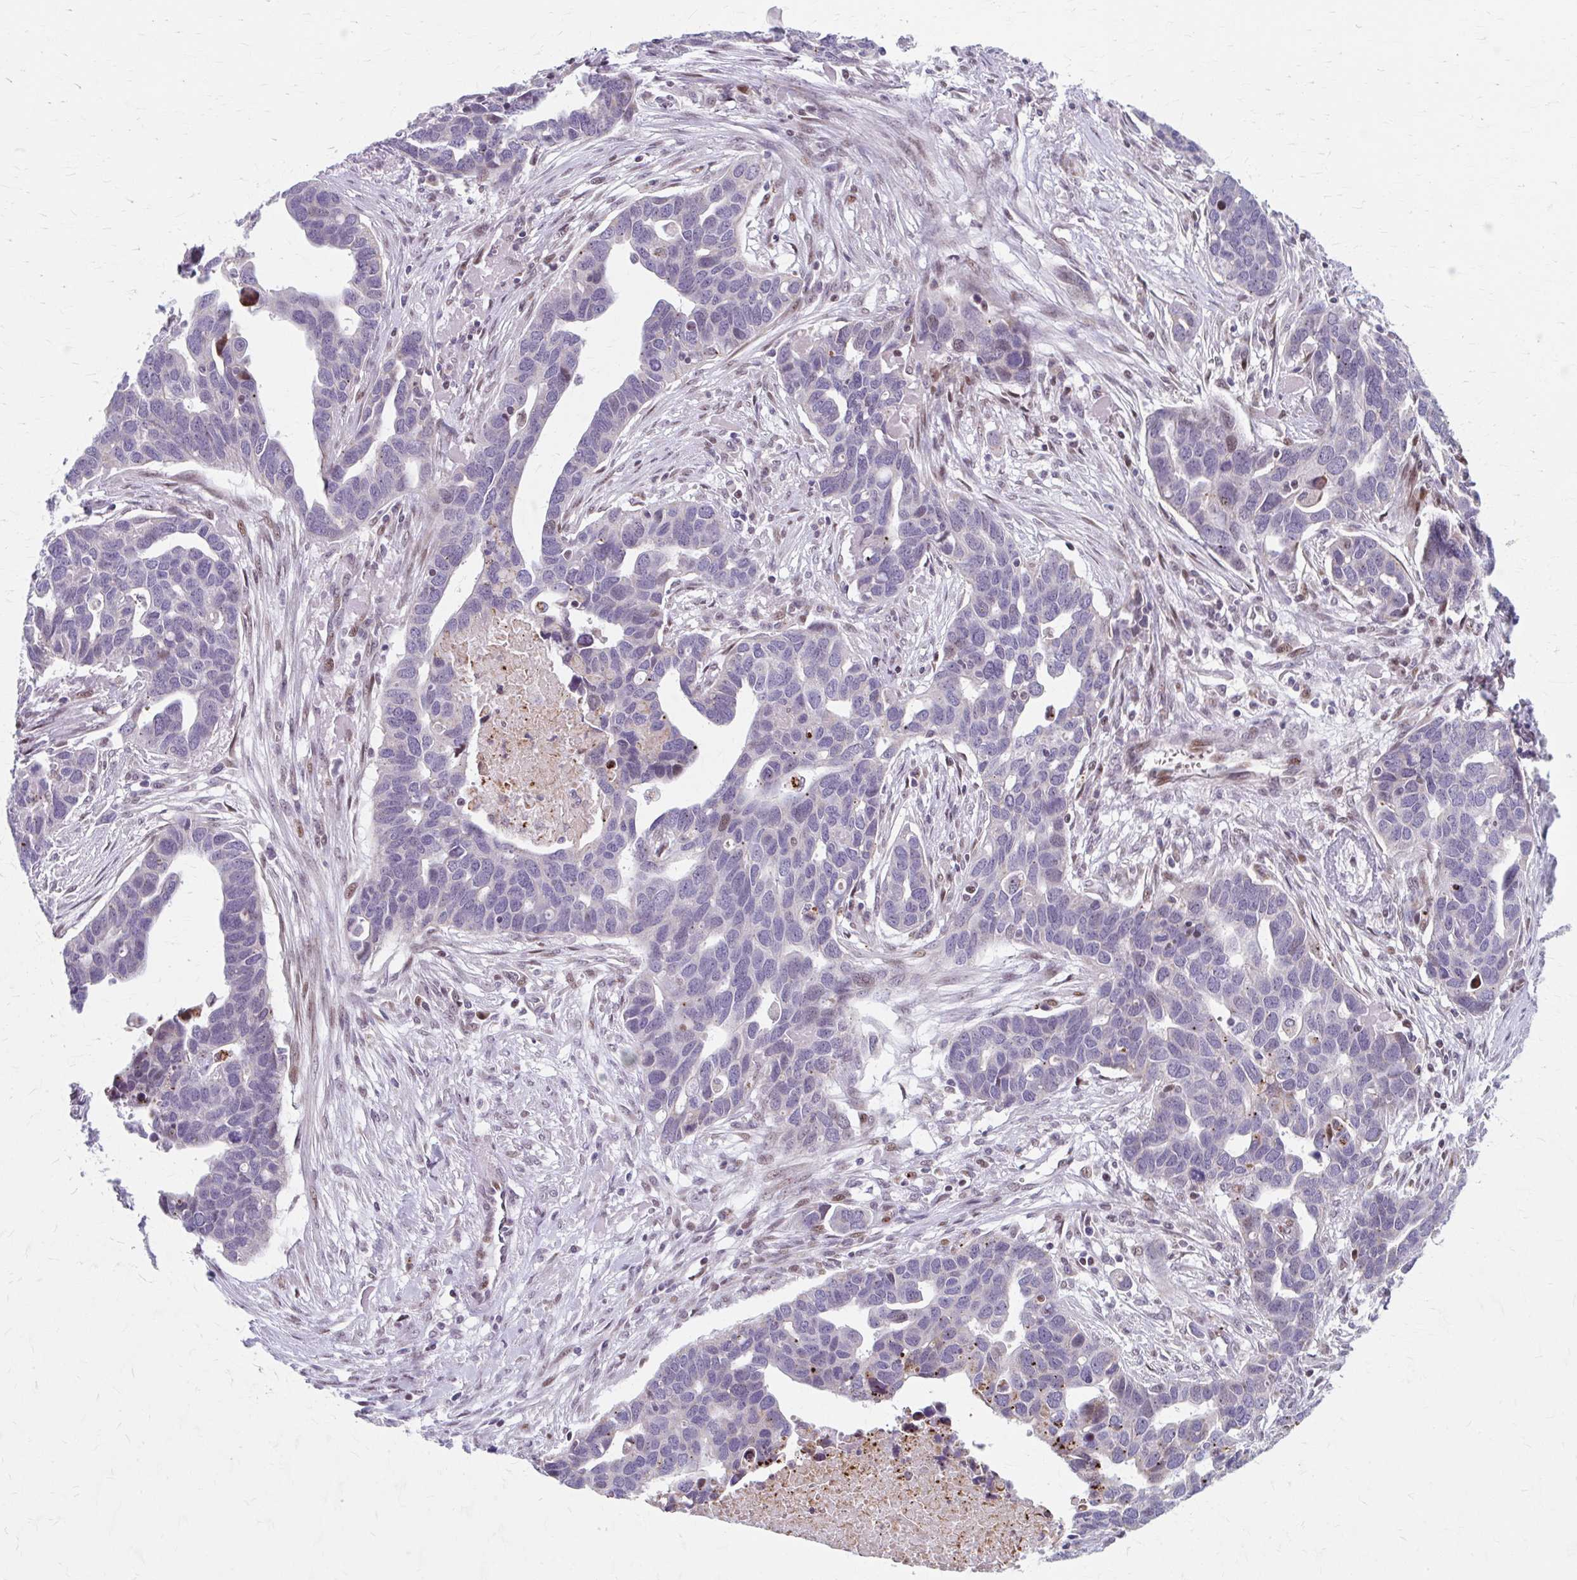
{"staining": {"intensity": "weak", "quantity": "<25%", "location": "cytoplasmic/membranous"}, "tissue": "ovarian cancer", "cell_type": "Tumor cells", "image_type": "cancer", "snomed": [{"axis": "morphology", "description": "Cystadenocarcinoma, serous, NOS"}, {"axis": "topography", "description": "Ovary"}], "caption": "Tumor cells are negative for protein expression in human ovarian cancer (serous cystadenocarcinoma).", "gene": "BEAN1", "patient": {"sex": "female", "age": 54}}